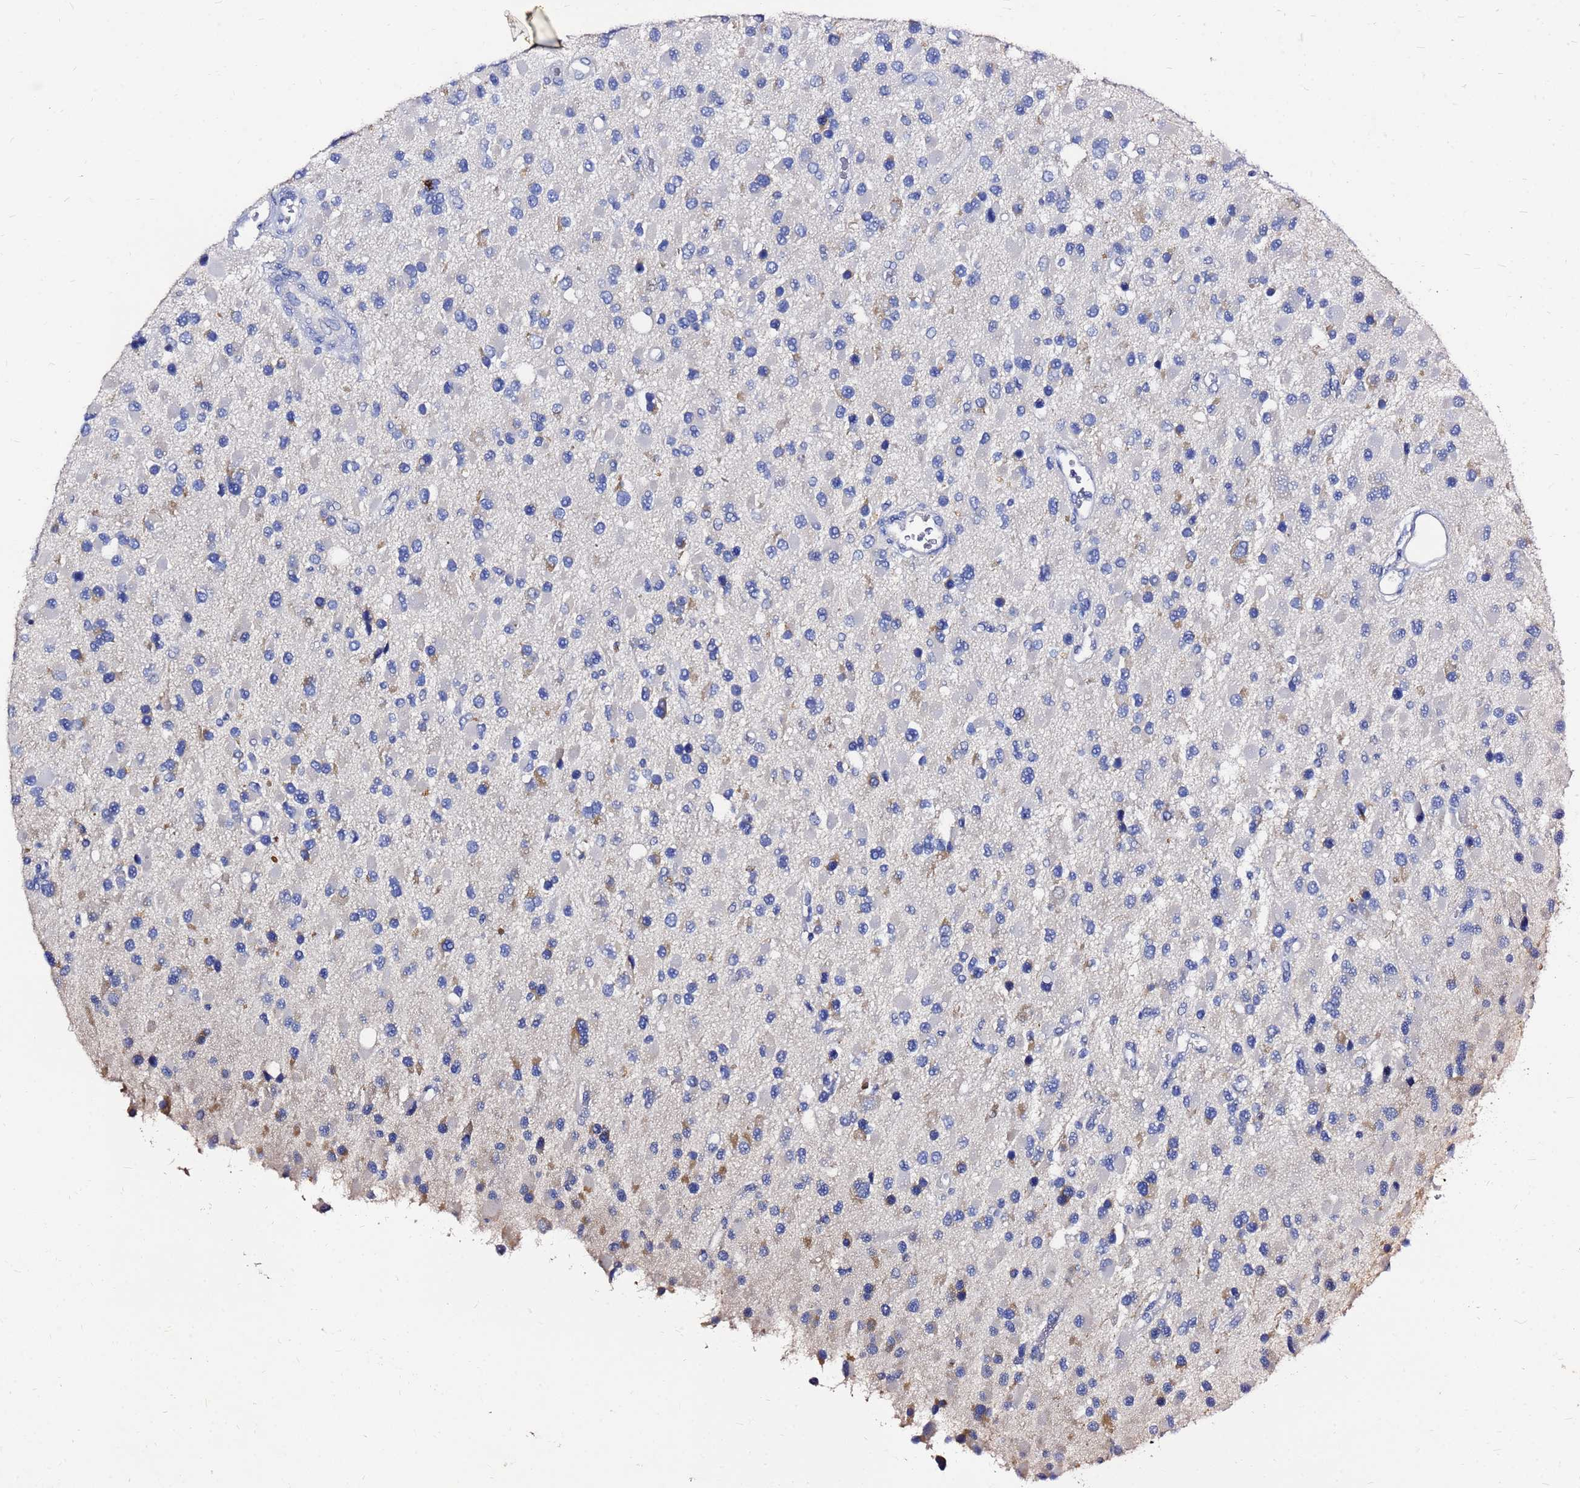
{"staining": {"intensity": "negative", "quantity": "none", "location": "none"}, "tissue": "glioma", "cell_type": "Tumor cells", "image_type": "cancer", "snomed": [{"axis": "morphology", "description": "Glioma, malignant, High grade"}, {"axis": "topography", "description": "Brain"}], "caption": "A high-resolution photomicrograph shows immunohistochemistry (IHC) staining of glioma, which exhibits no significant expression in tumor cells.", "gene": "FAM183A", "patient": {"sex": "male", "age": 53}}